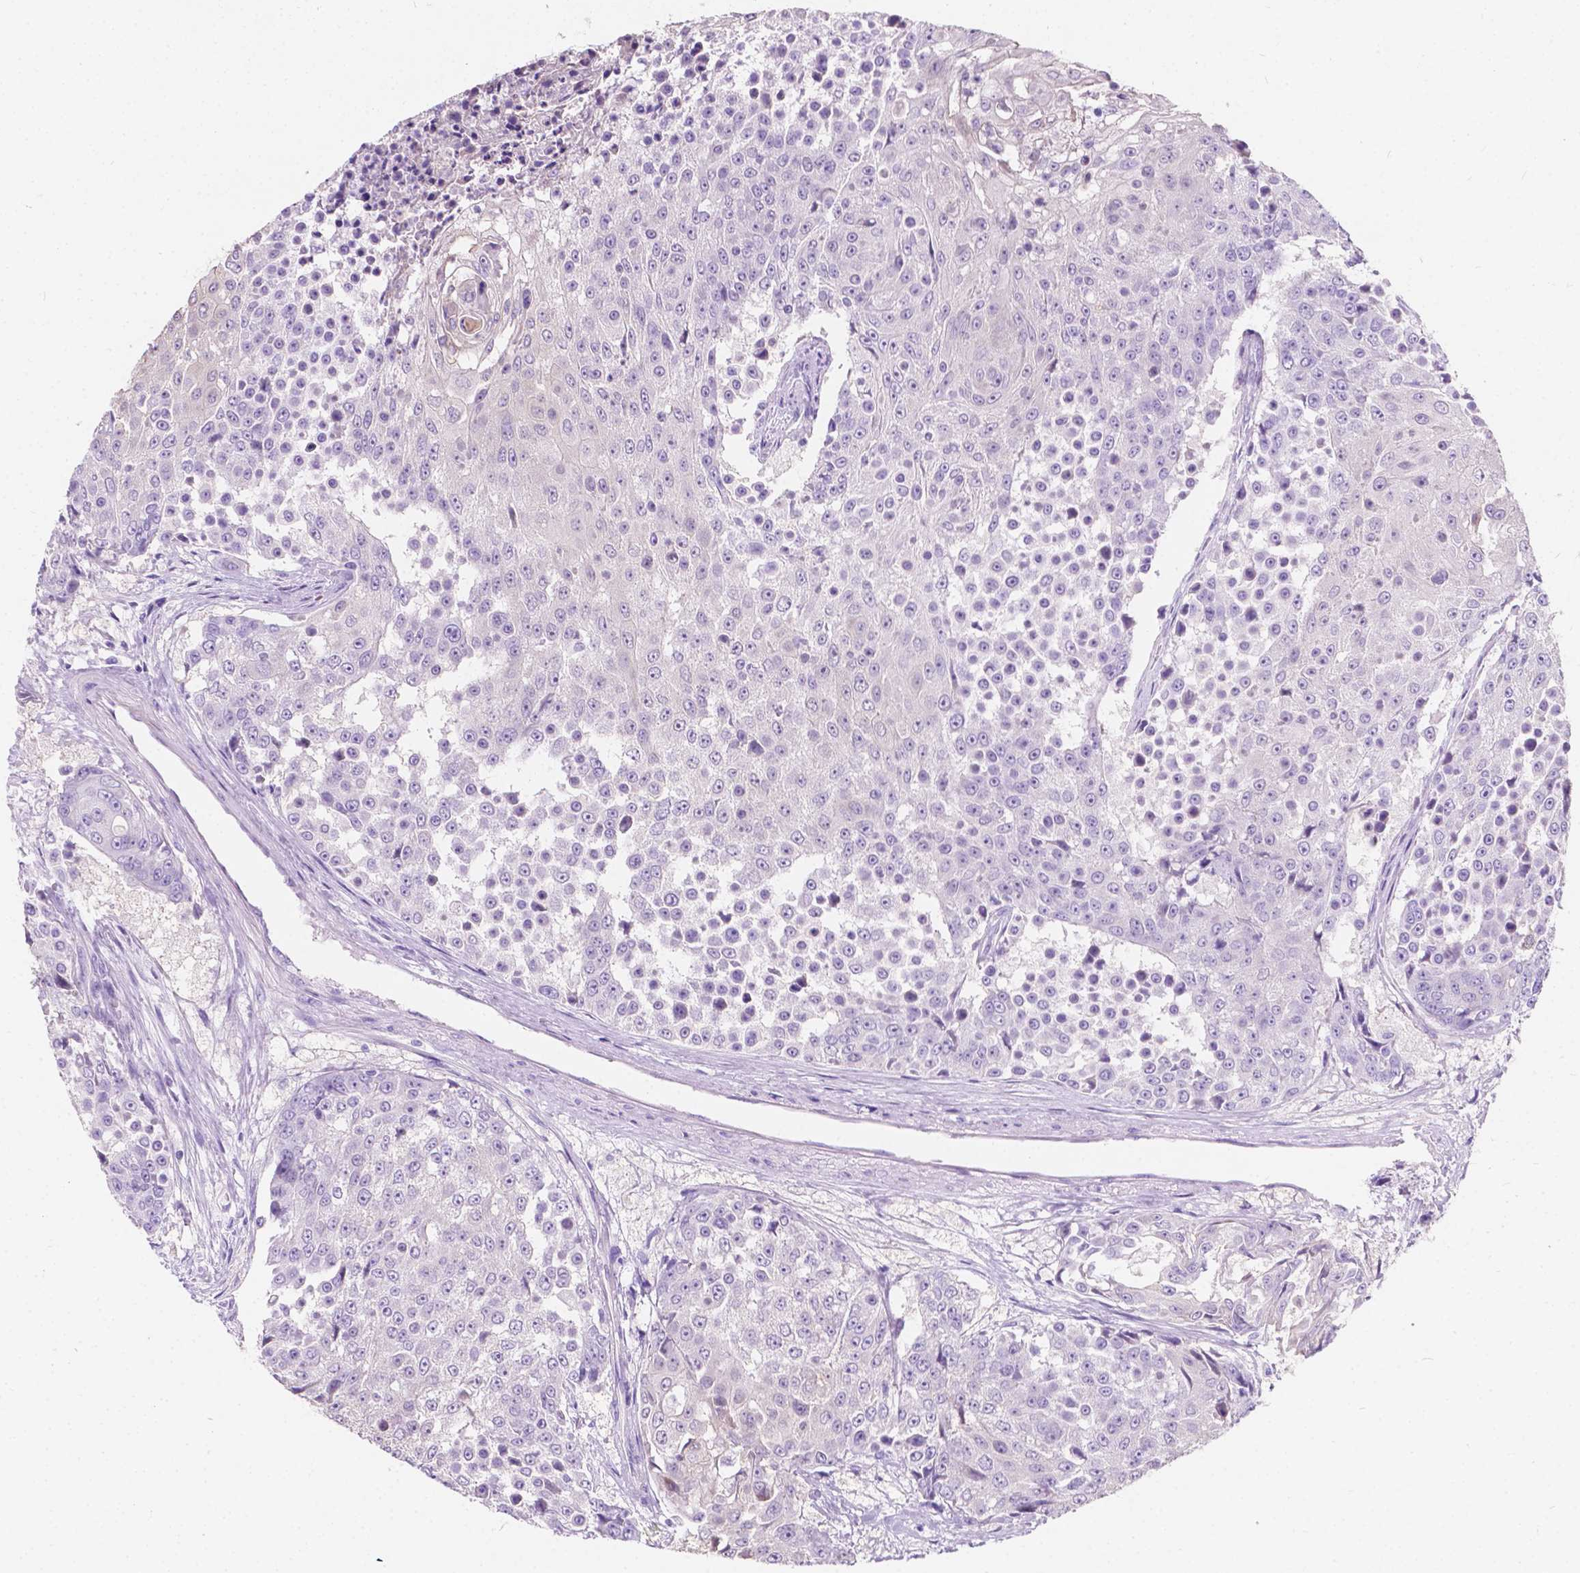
{"staining": {"intensity": "negative", "quantity": "none", "location": "none"}, "tissue": "urothelial cancer", "cell_type": "Tumor cells", "image_type": "cancer", "snomed": [{"axis": "morphology", "description": "Urothelial carcinoma, High grade"}, {"axis": "topography", "description": "Urinary bladder"}], "caption": "Tumor cells are negative for brown protein staining in urothelial cancer.", "gene": "GNAO1", "patient": {"sex": "female", "age": 63}}